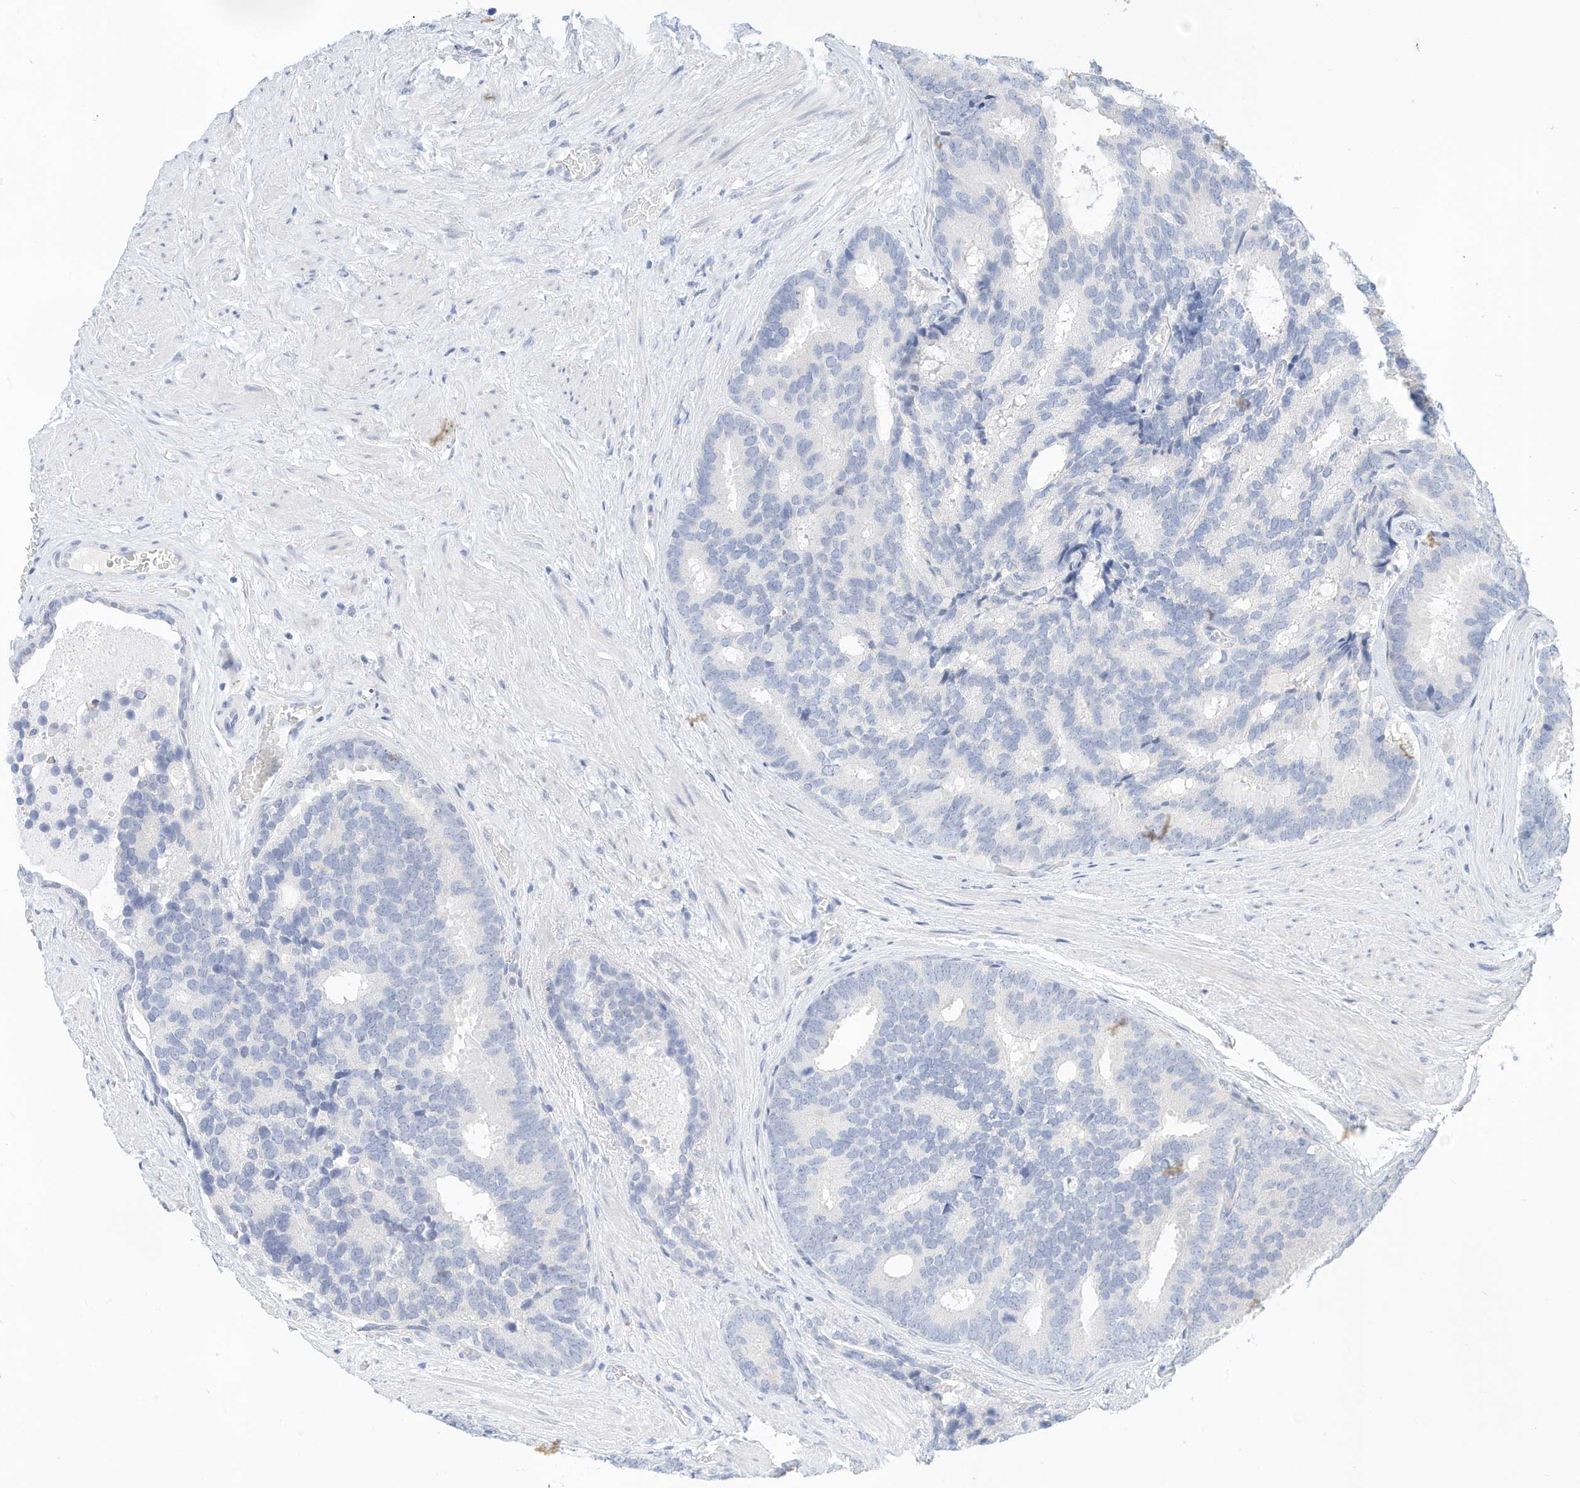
{"staining": {"intensity": "negative", "quantity": "none", "location": "none"}, "tissue": "prostate cancer", "cell_type": "Tumor cells", "image_type": "cancer", "snomed": [{"axis": "morphology", "description": "Adenocarcinoma, Low grade"}, {"axis": "topography", "description": "Prostate"}], "caption": "The micrograph shows no staining of tumor cells in prostate low-grade adenocarcinoma.", "gene": "SPOCD1", "patient": {"sex": "male", "age": 71}}